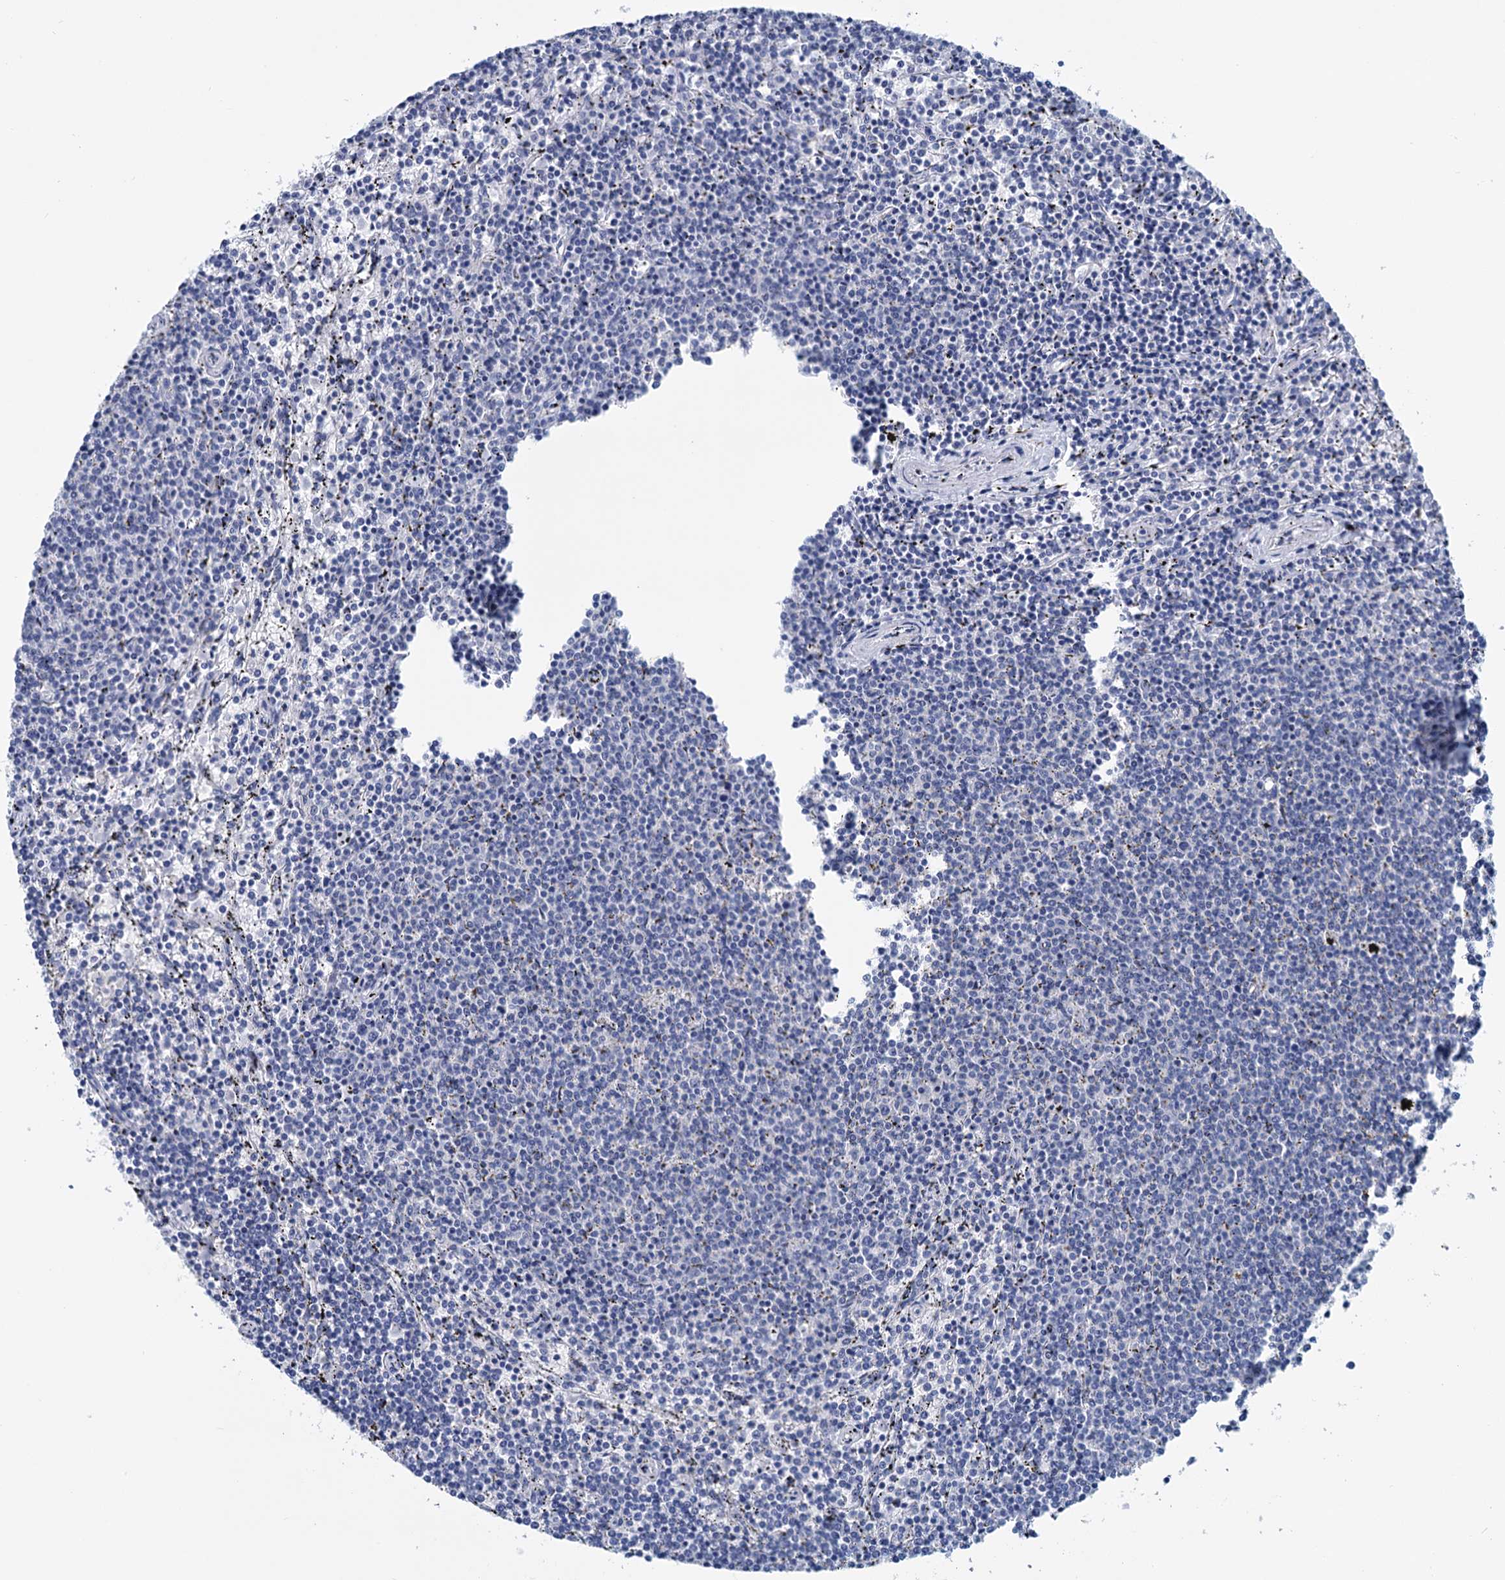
{"staining": {"intensity": "negative", "quantity": "none", "location": "none"}, "tissue": "lymphoma", "cell_type": "Tumor cells", "image_type": "cancer", "snomed": [{"axis": "morphology", "description": "Malignant lymphoma, non-Hodgkin's type, Low grade"}, {"axis": "topography", "description": "Spleen"}], "caption": "Human malignant lymphoma, non-Hodgkin's type (low-grade) stained for a protein using immunohistochemistry (IHC) shows no expression in tumor cells.", "gene": "MYOZ3", "patient": {"sex": "female", "age": 50}}